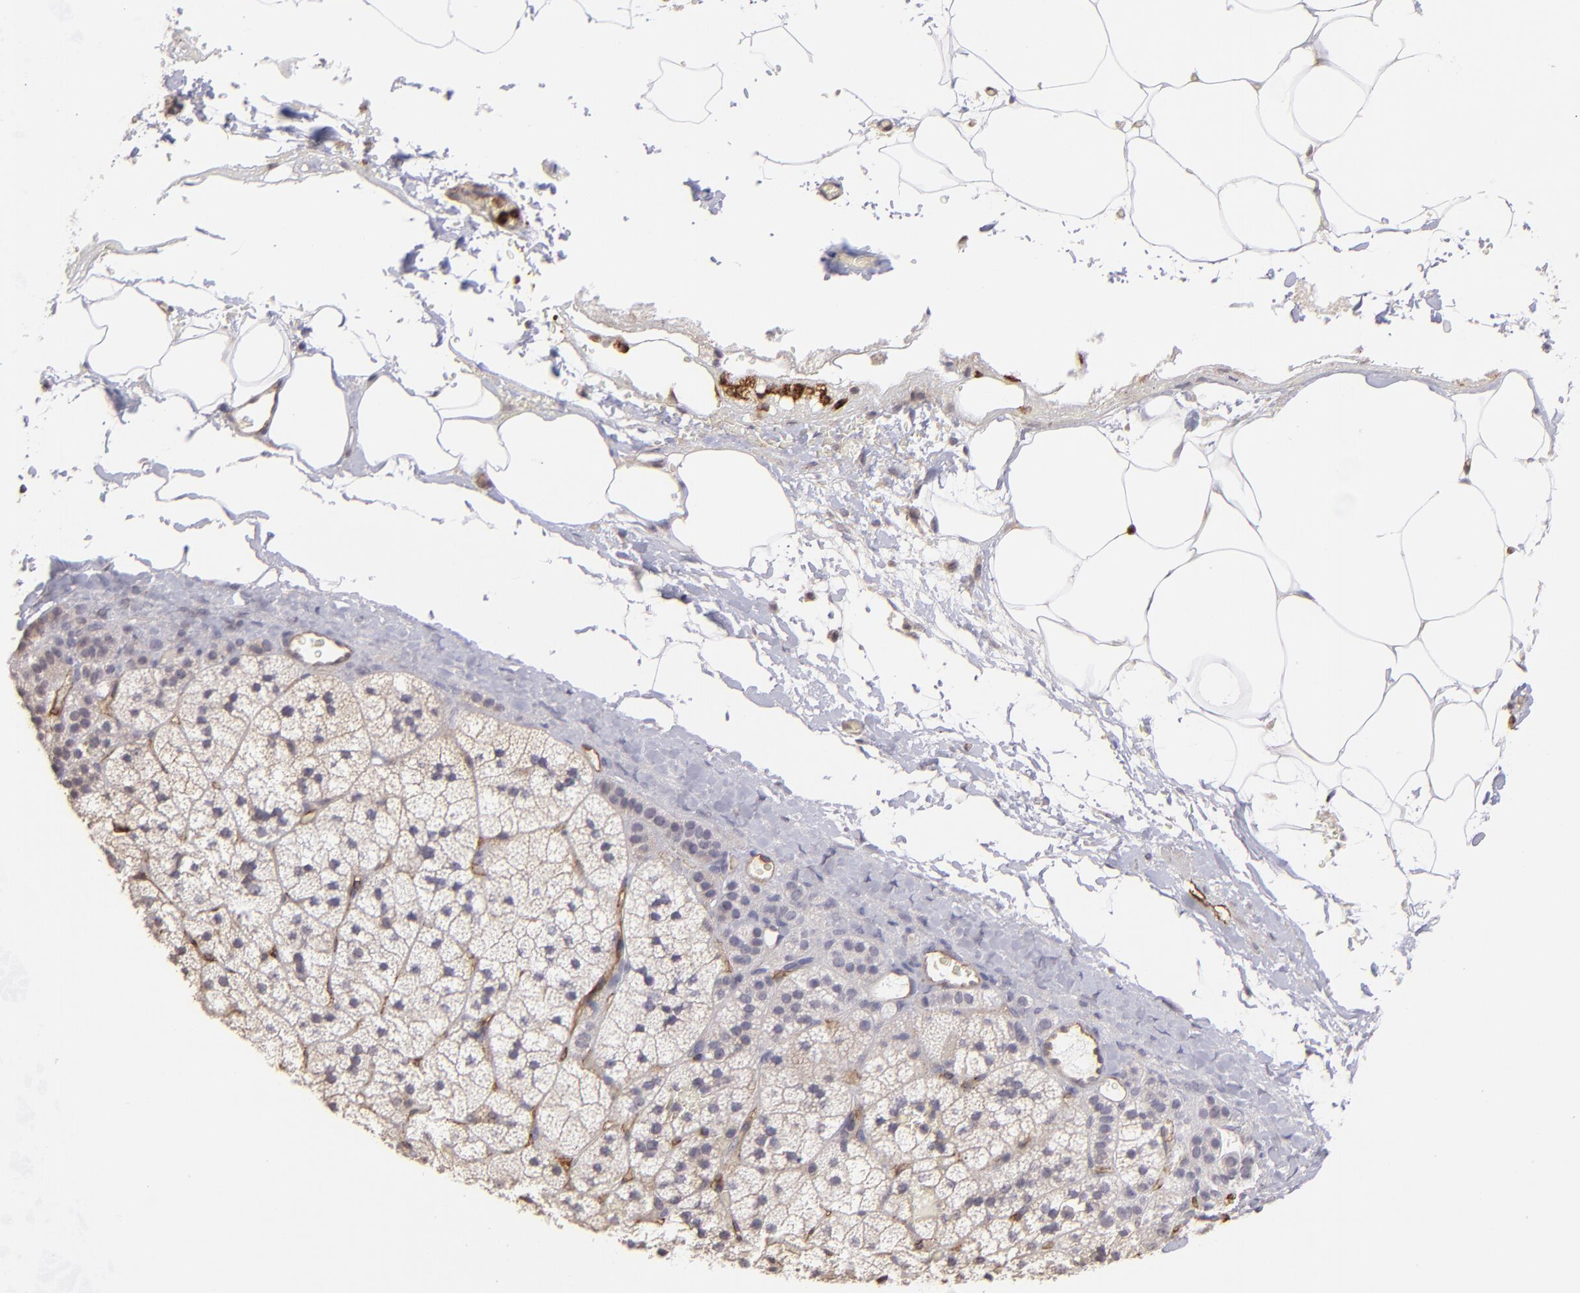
{"staining": {"intensity": "negative", "quantity": "none", "location": "none"}, "tissue": "adrenal gland", "cell_type": "Glandular cells", "image_type": "normal", "snomed": [{"axis": "morphology", "description": "Normal tissue, NOS"}, {"axis": "topography", "description": "Adrenal gland"}], "caption": "Immunohistochemical staining of benign adrenal gland demonstrates no significant staining in glandular cells.", "gene": "DYSF", "patient": {"sex": "male", "age": 35}}